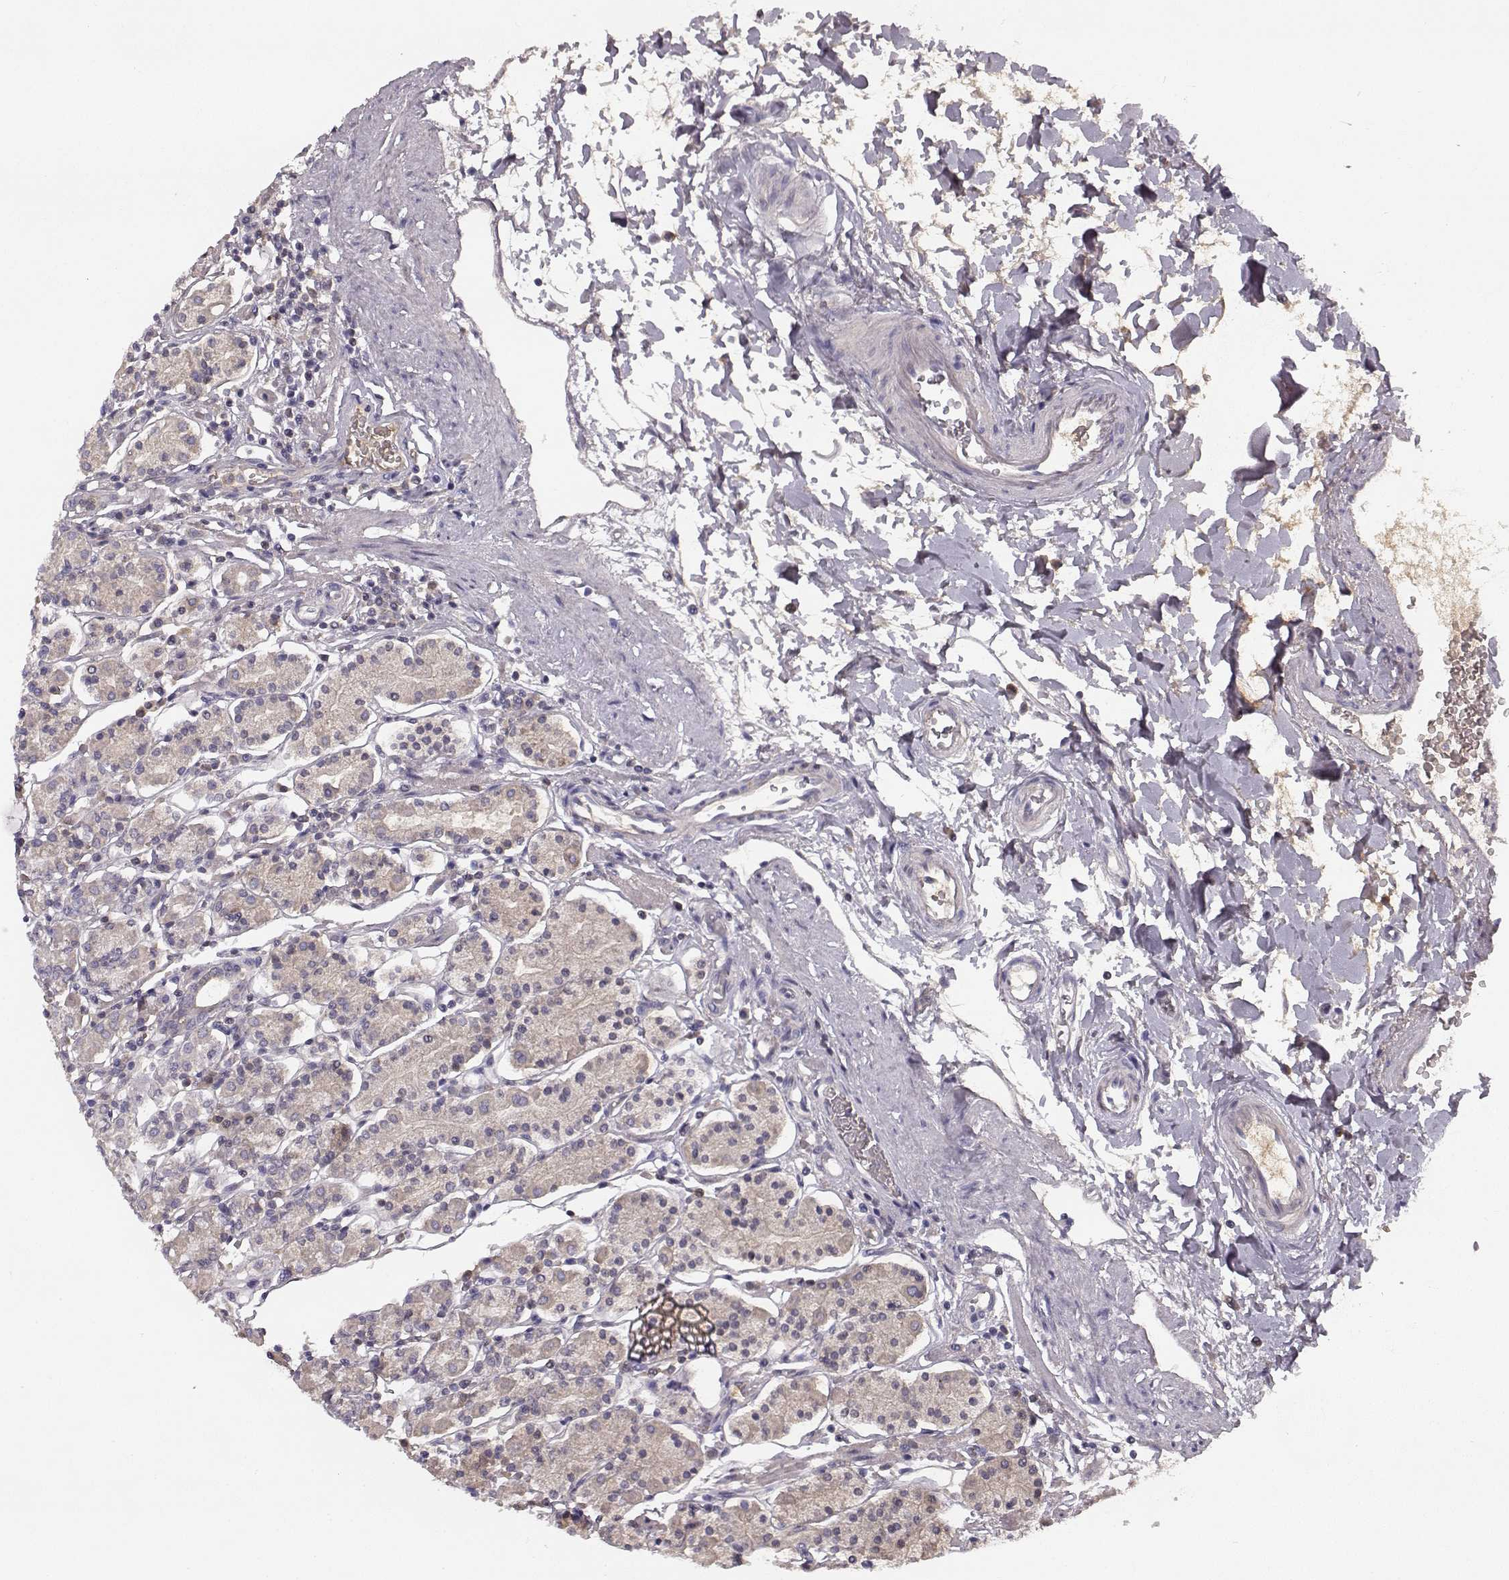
{"staining": {"intensity": "weak", "quantity": "25%-75%", "location": "cytoplasmic/membranous"}, "tissue": "stomach", "cell_type": "Glandular cells", "image_type": "normal", "snomed": [{"axis": "morphology", "description": "Normal tissue, NOS"}, {"axis": "topography", "description": "Stomach, upper"}, {"axis": "topography", "description": "Stomach"}], "caption": "IHC (DAB) staining of benign stomach exhibits weak cytoplasmic/membranous protein positivity in about 25%-75% of glandular cells. (DAB = brown stain, brightfield microscopy at high magnification).", "gene": "YJEFN3", "patient": {"sex": "male", "age": 62}}